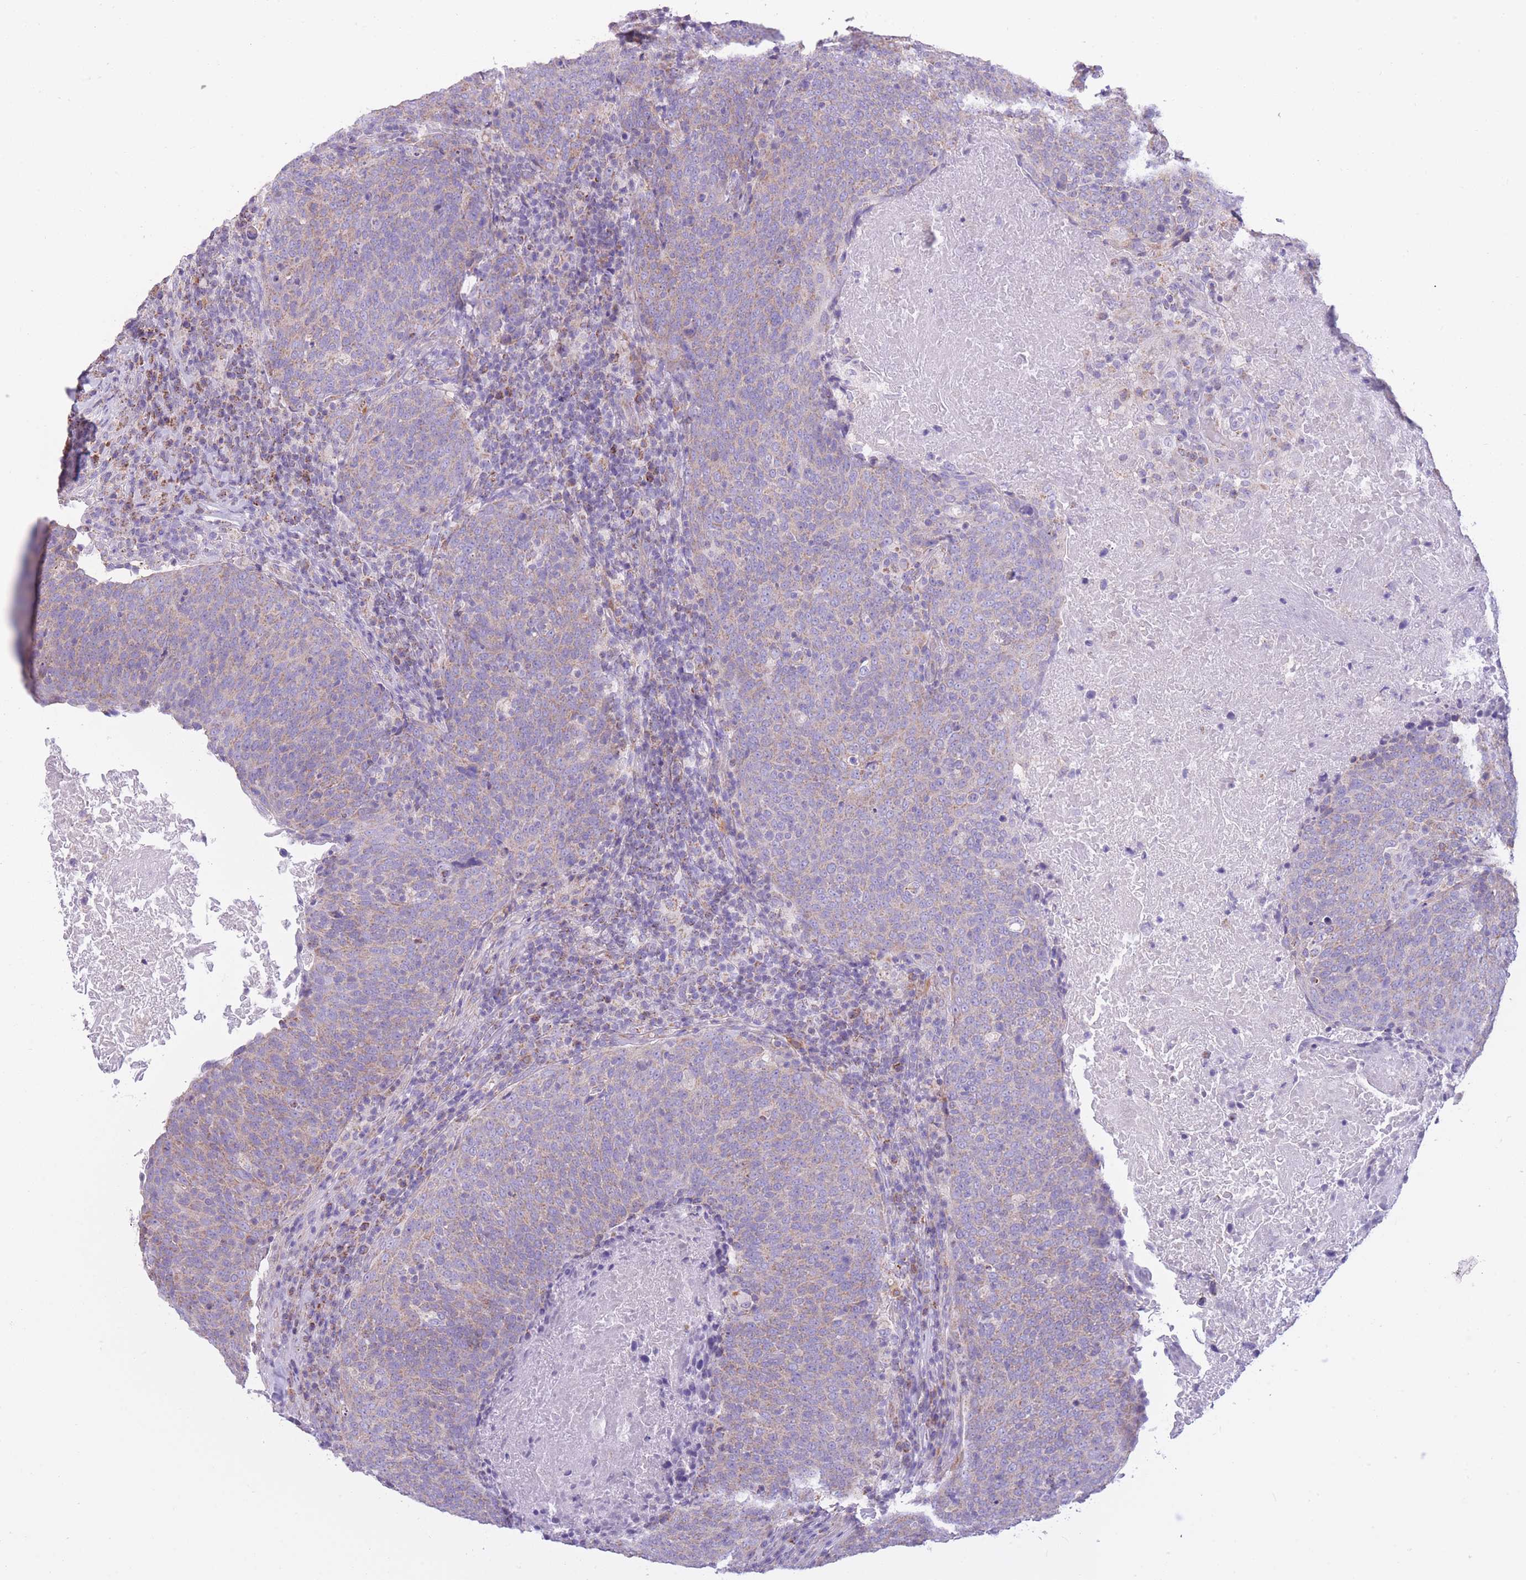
{"staining": {"intensity": "weak", "quantity": "<25%", "location": "cytoplasmic/membranous"}, "tissue": "head and neck cancer", "cell_type": "Tumor cells", "image_type": "cancer", "snomed": [{"axis": "morphology", "description": "Squamous cell carcinoma, NOS"}, {"axis": "morphology", "description": "Squamous cell carcinoma, metastatic, NOS"}, {"axis": "topography", "description": "Lymph node"}, {"axis": "topography", "description": "Head-Neck"}], "caption": "Tumor cells are negative for brown protein staining in head and neck cancer.", "gene": "PDHA1", "patient": {"sex": "male", "age": 62}}